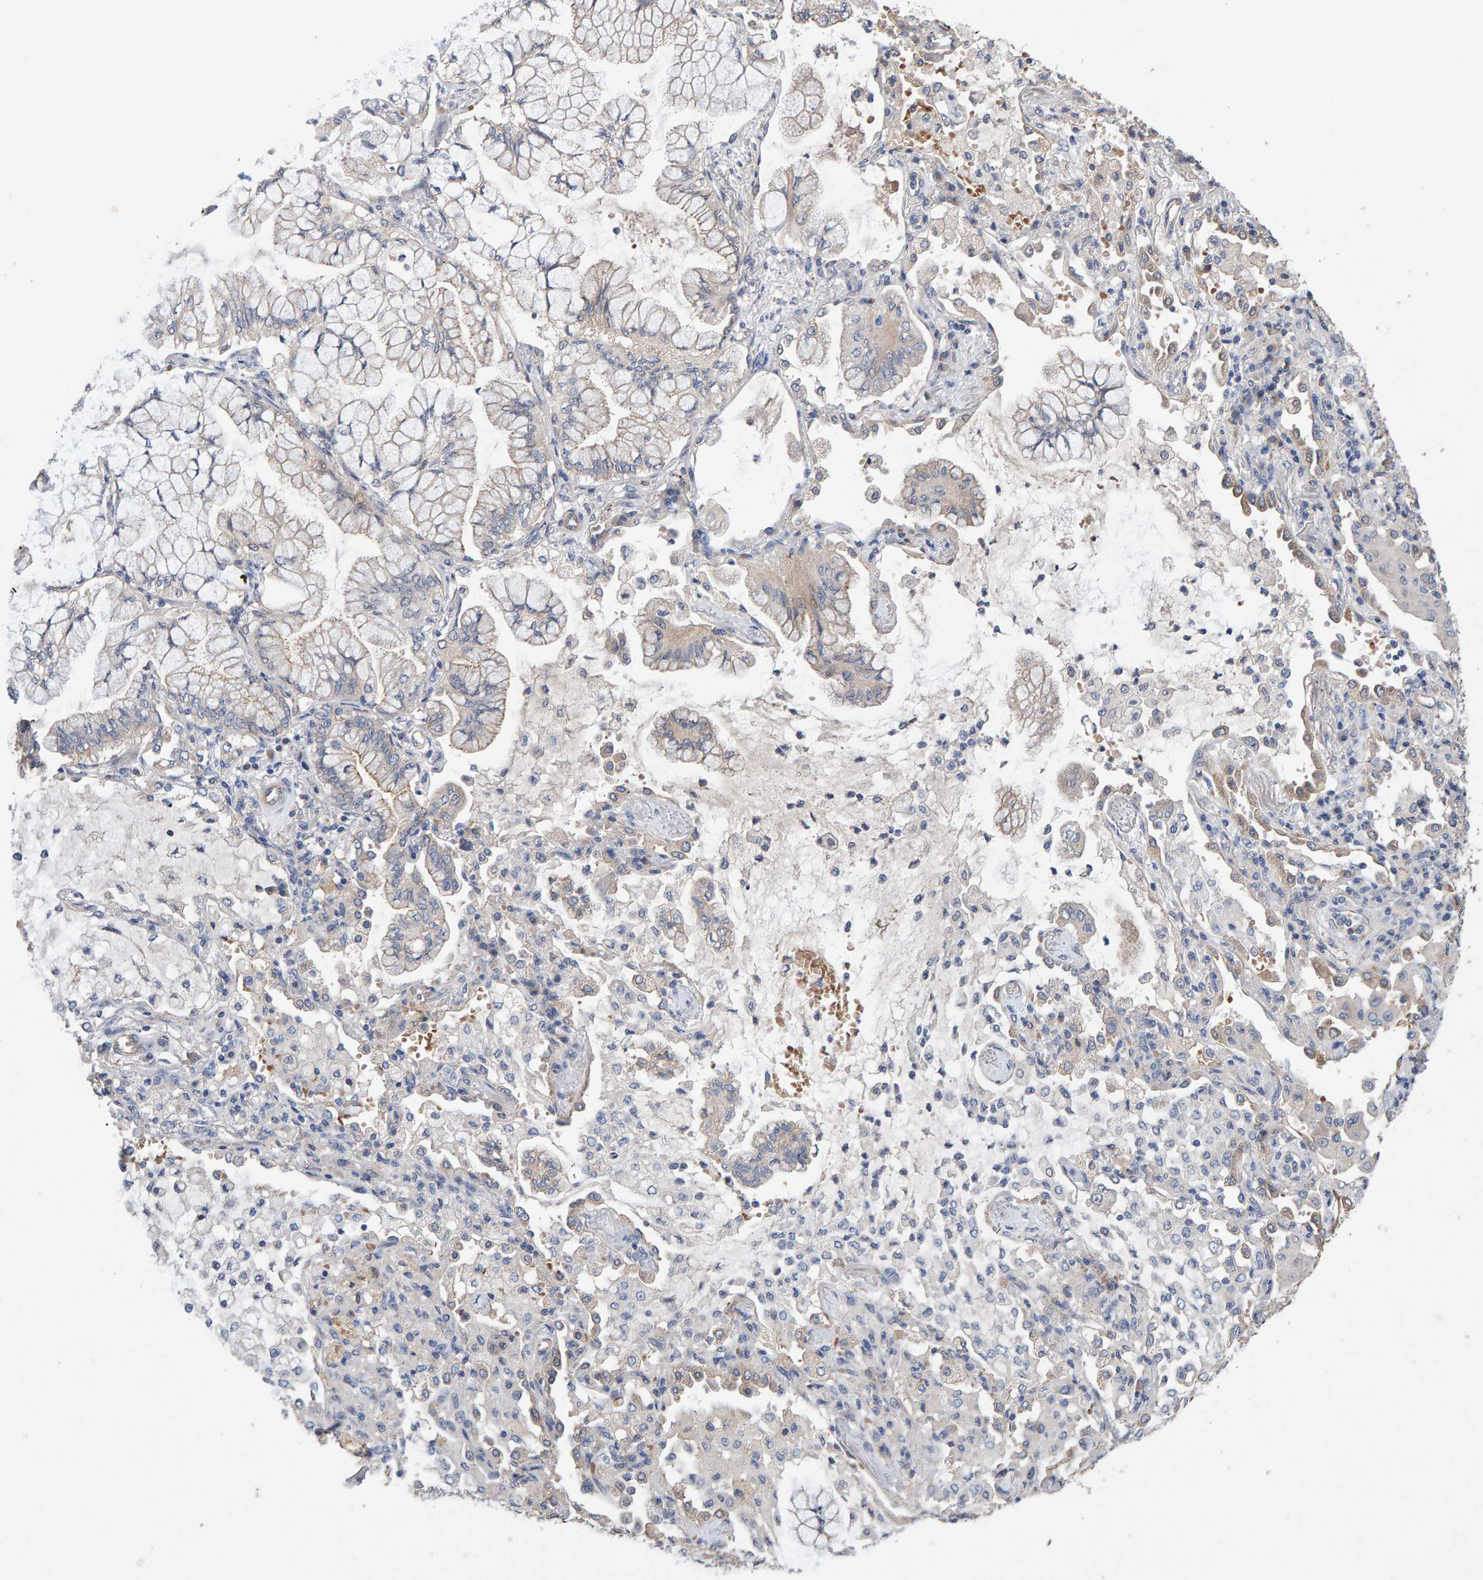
{"staining": {"intensity": "weak", "quantity": "<25%", "location": "cytoplasmic/membranous"}, "tissue": "lung cancer", "cell_type": "Tumor cells", "image_type": "cancer", "snomed": [{"axis": "morphology", "description": "Adenocarcinoma, NOS"}, {"axis": "topography", "description": "Lung"}], "caption": "The IHC micrograph has no significant expression in tumor cells of lung cancer (adenocarcinoma) tissue.", "gene": "EFR3A", "patient": {"sex": "female", "age": 70}}